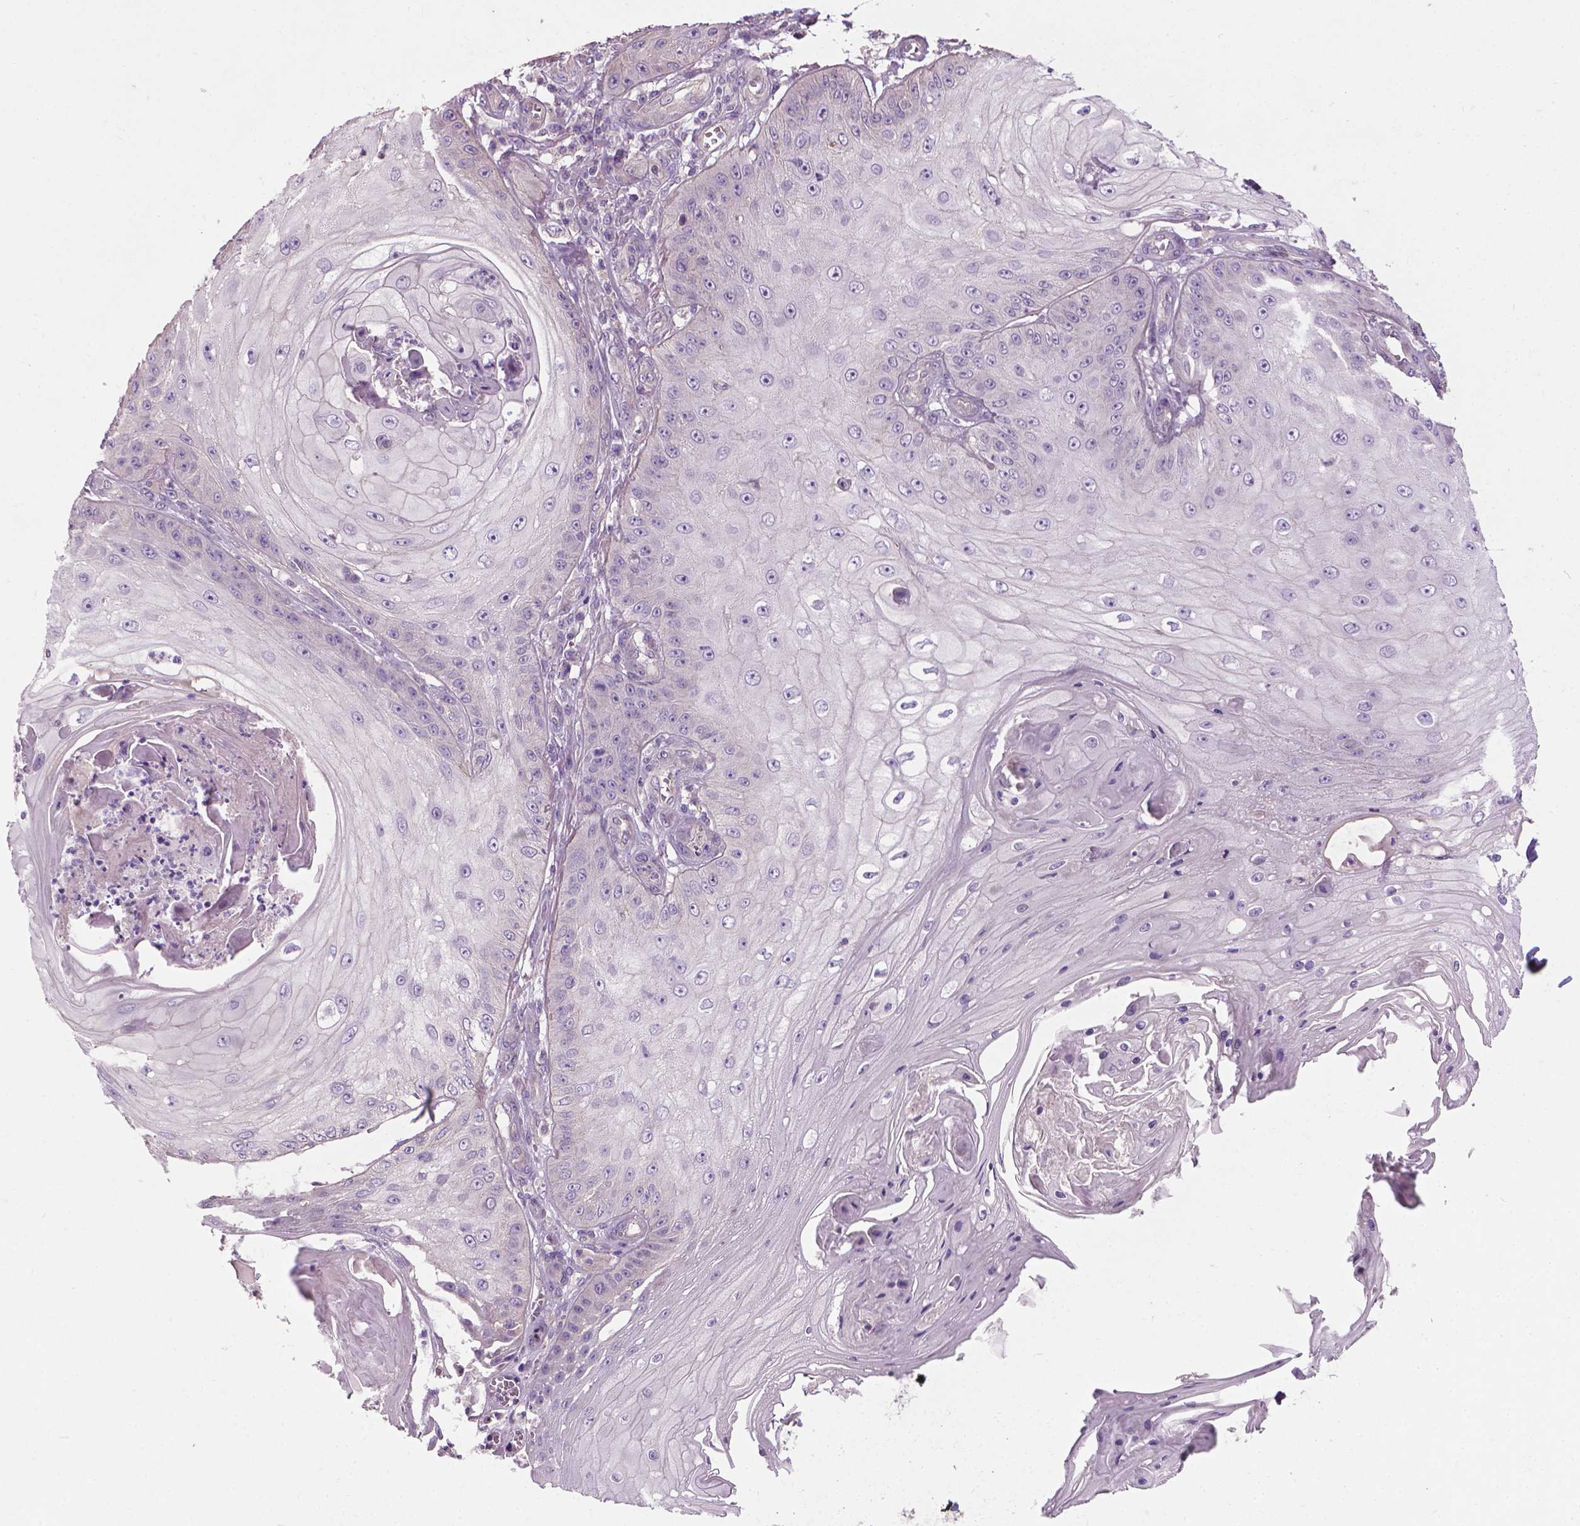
{"staining": {"intensity": "negative", "quantity": "none", "location": "none"}, "tissue": "skin cancer", "cell_type": "Tumor cells", "image_type": "cancer", "snomed": [{"axis": "morphology", "description": "Squamous cell carcinoma, NOS"}, {"axis": "topography", "description": "Skin"}], "caption": "This is an IHC image of skin cancer (squamous cell carcinoma). There is no positivity in tumor cells.", "gene": "RIIAD1", "patient": {"sex": "male", "age": 70}}